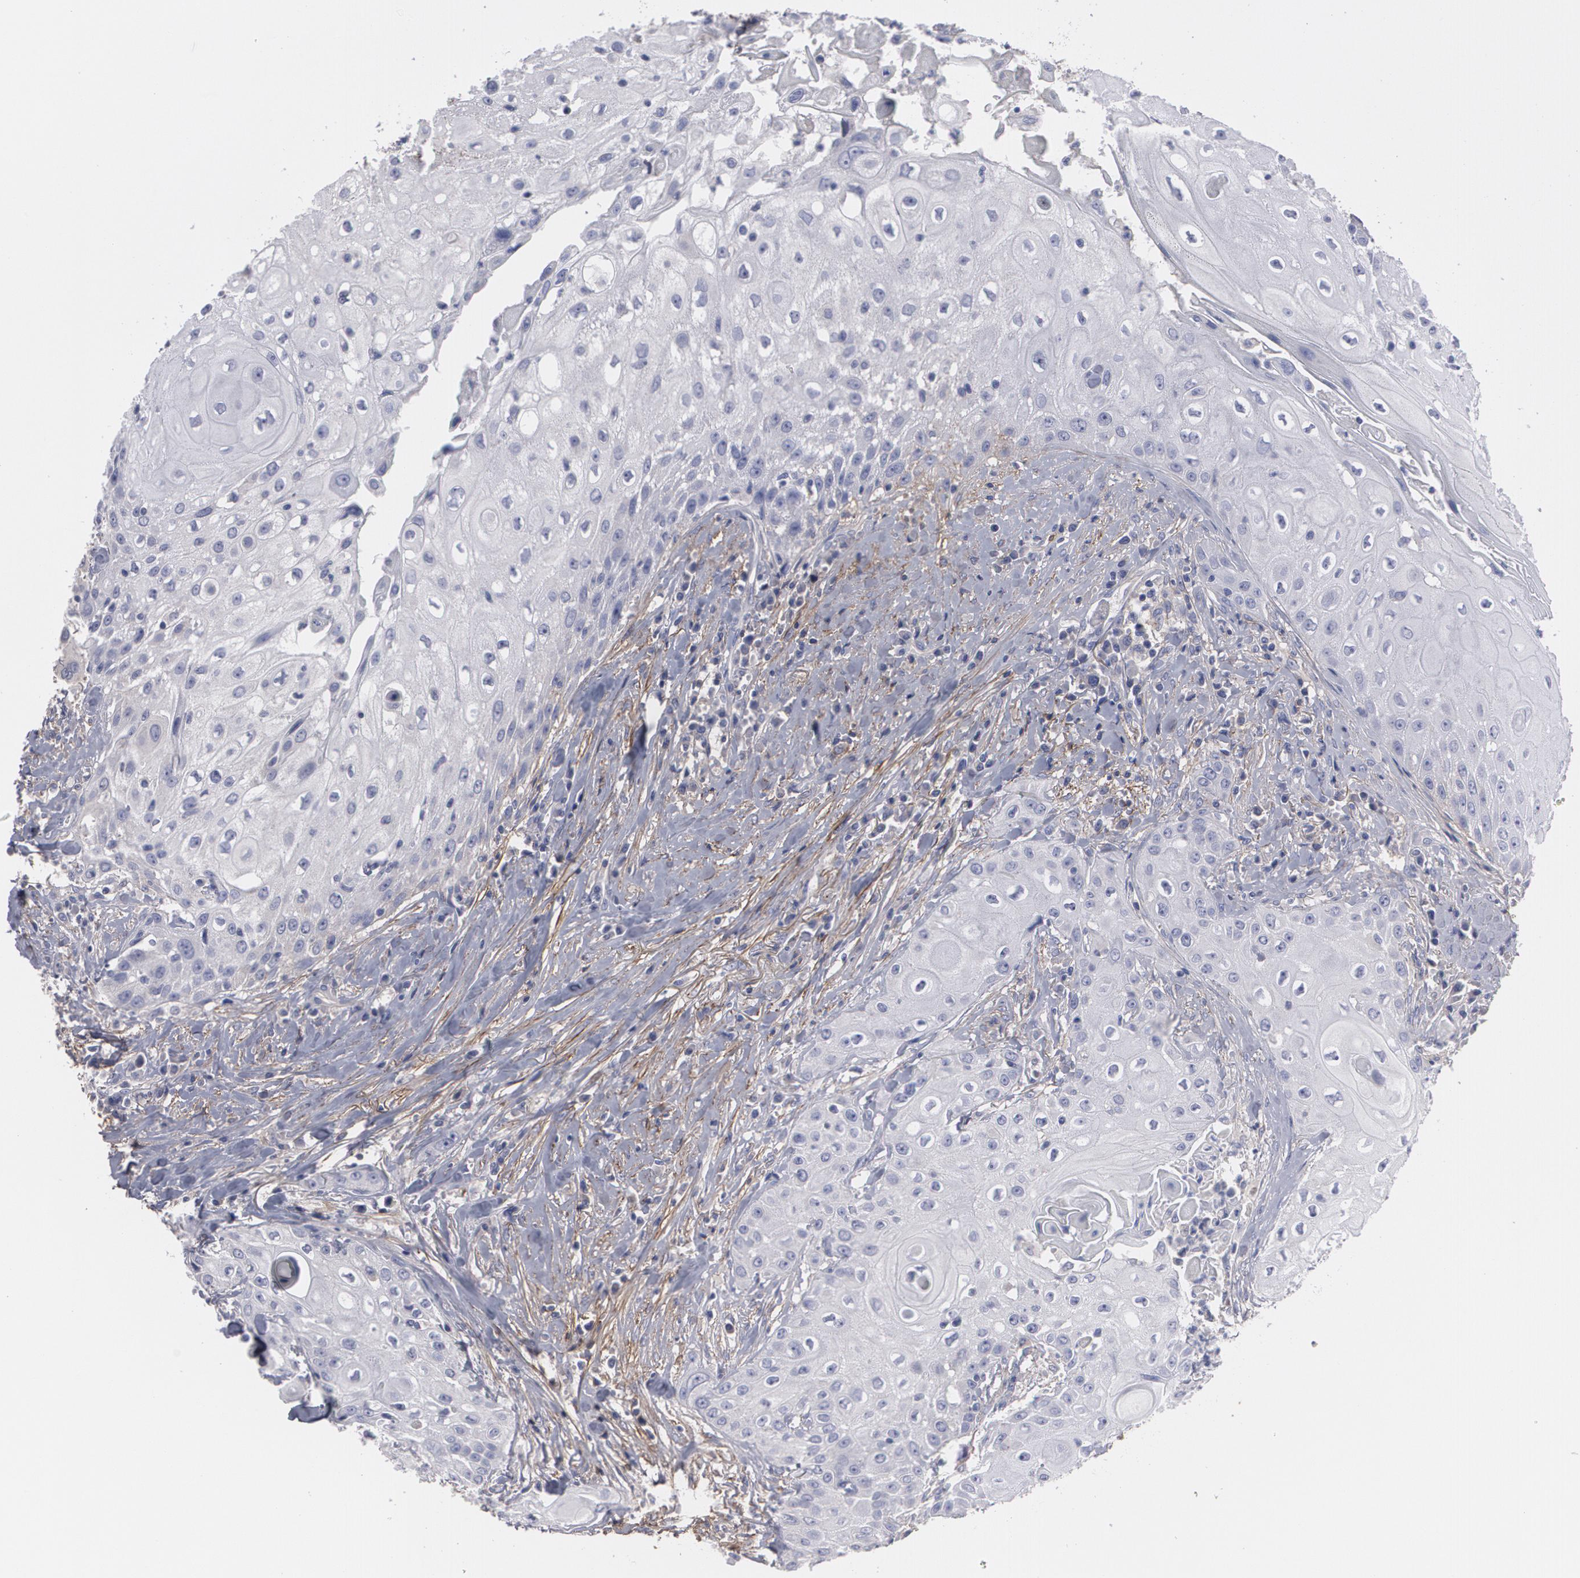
{"staining": {"intensity": "negative", "quantity": "none", "location": "none"}, "tissue": "head and neck cancer", "cell_type": "Tumor cells", "image_type": "cancer", "snomed": [{"axis": "morphology", "description": "Squamous cell carcinoma, NOS"}, {"axis": "topography", "description": "Oral tissue"}, {"axis": "topography", "description": "Head-Neck"}], "caption": "The photomicrograph shows no significant staining in tumor cells of head and neck squamous cell carcinoma.", "gene": "FBLN1", "patient": {"sex": "female", "age": 82}}